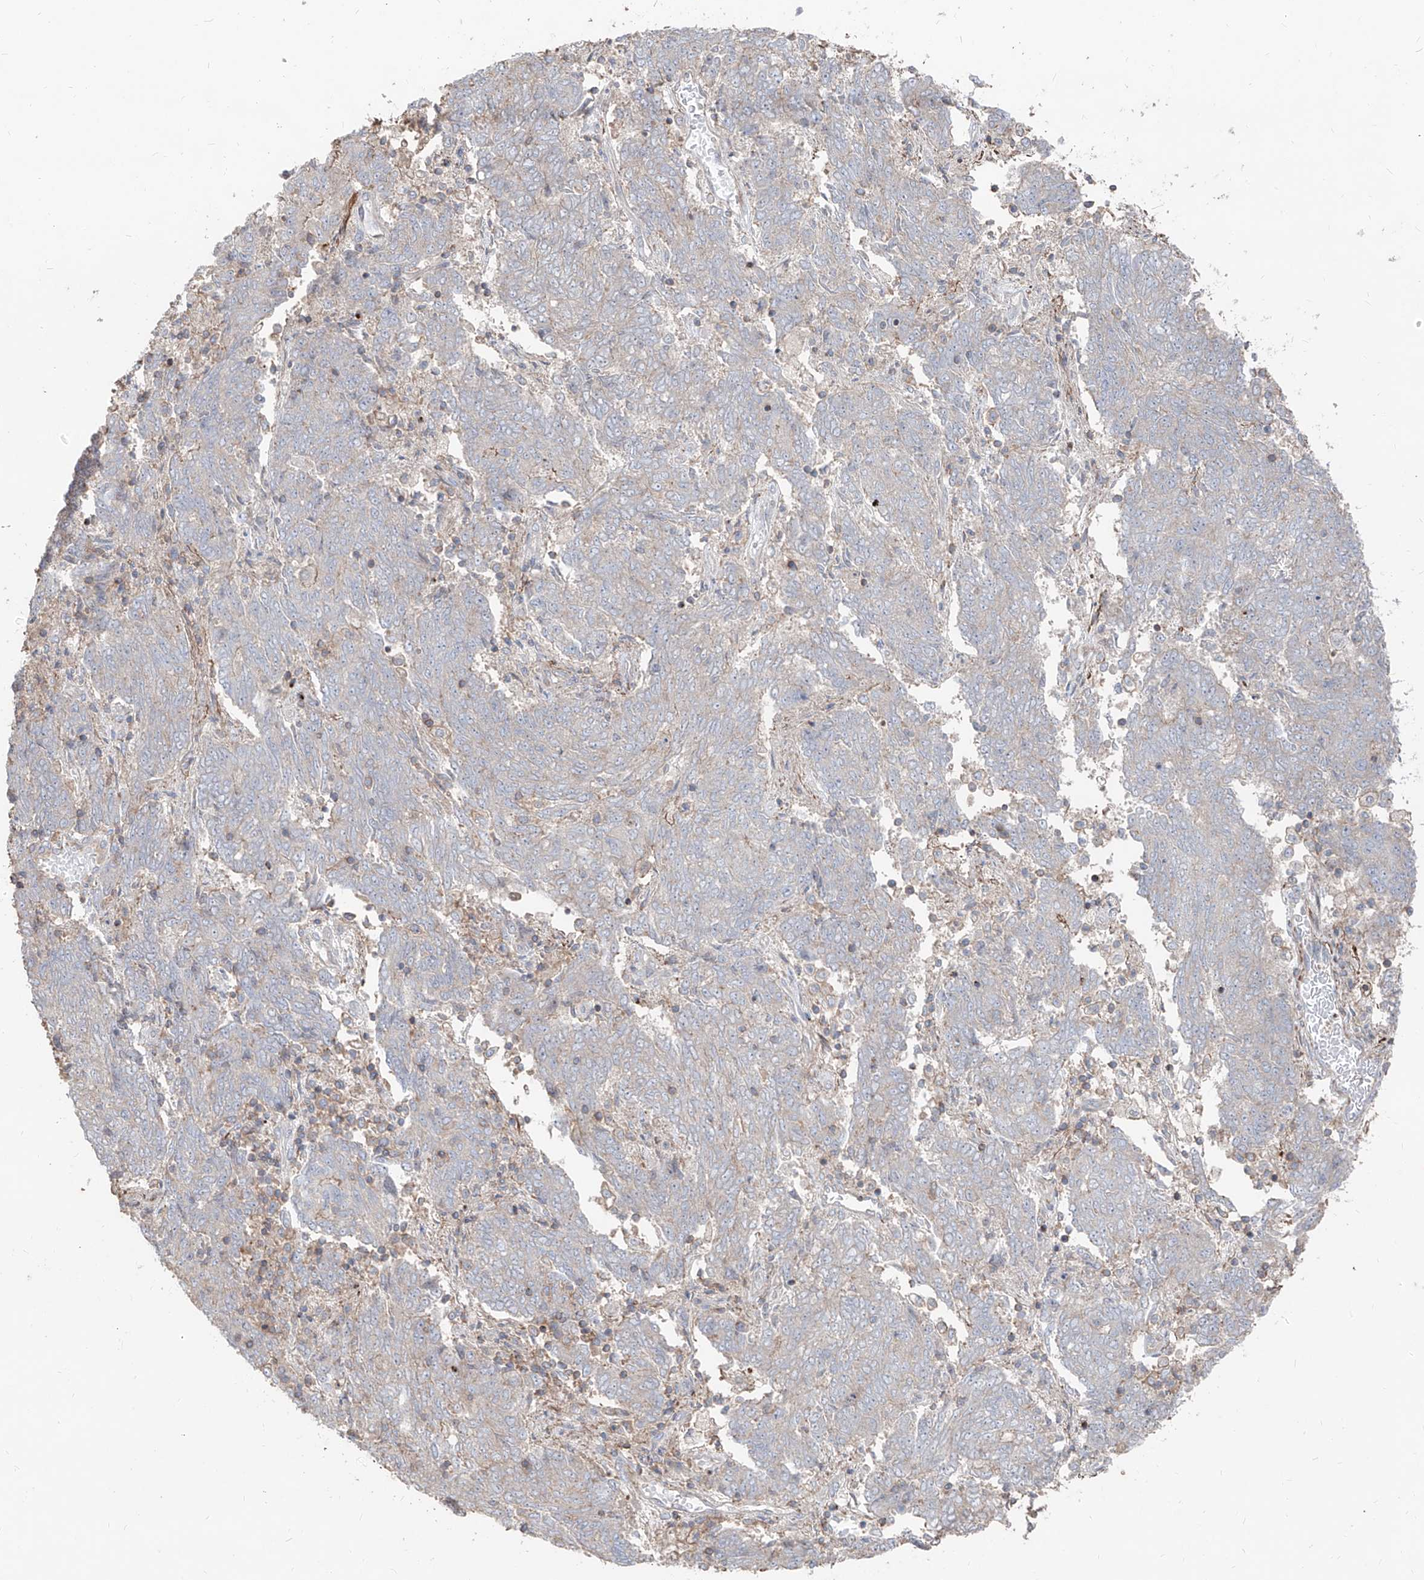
{"staining": {"intensity": "weak", "quantity": "<25%", "location": "cytoplasmic/membranous"}, "tissue": "endometrial cancer", "cell_type": "Tumor cells", "image_type": "cancer", "snomed": [{"axis": "morphology", "description": "Adenocarcinoma, NOS"}, {"axis": "topography", "description": "Endometrium"}], "caption": "Immunohistochemistry (IHC) of human endometrial cancer (adenocarcinoma) shows no expression in tumor cells. (DAB immunohistochemistry visualized using brightfield microscopy, high magnification).", "gene": "UFD1", "patient": {"sex": "female", "age": 80}}